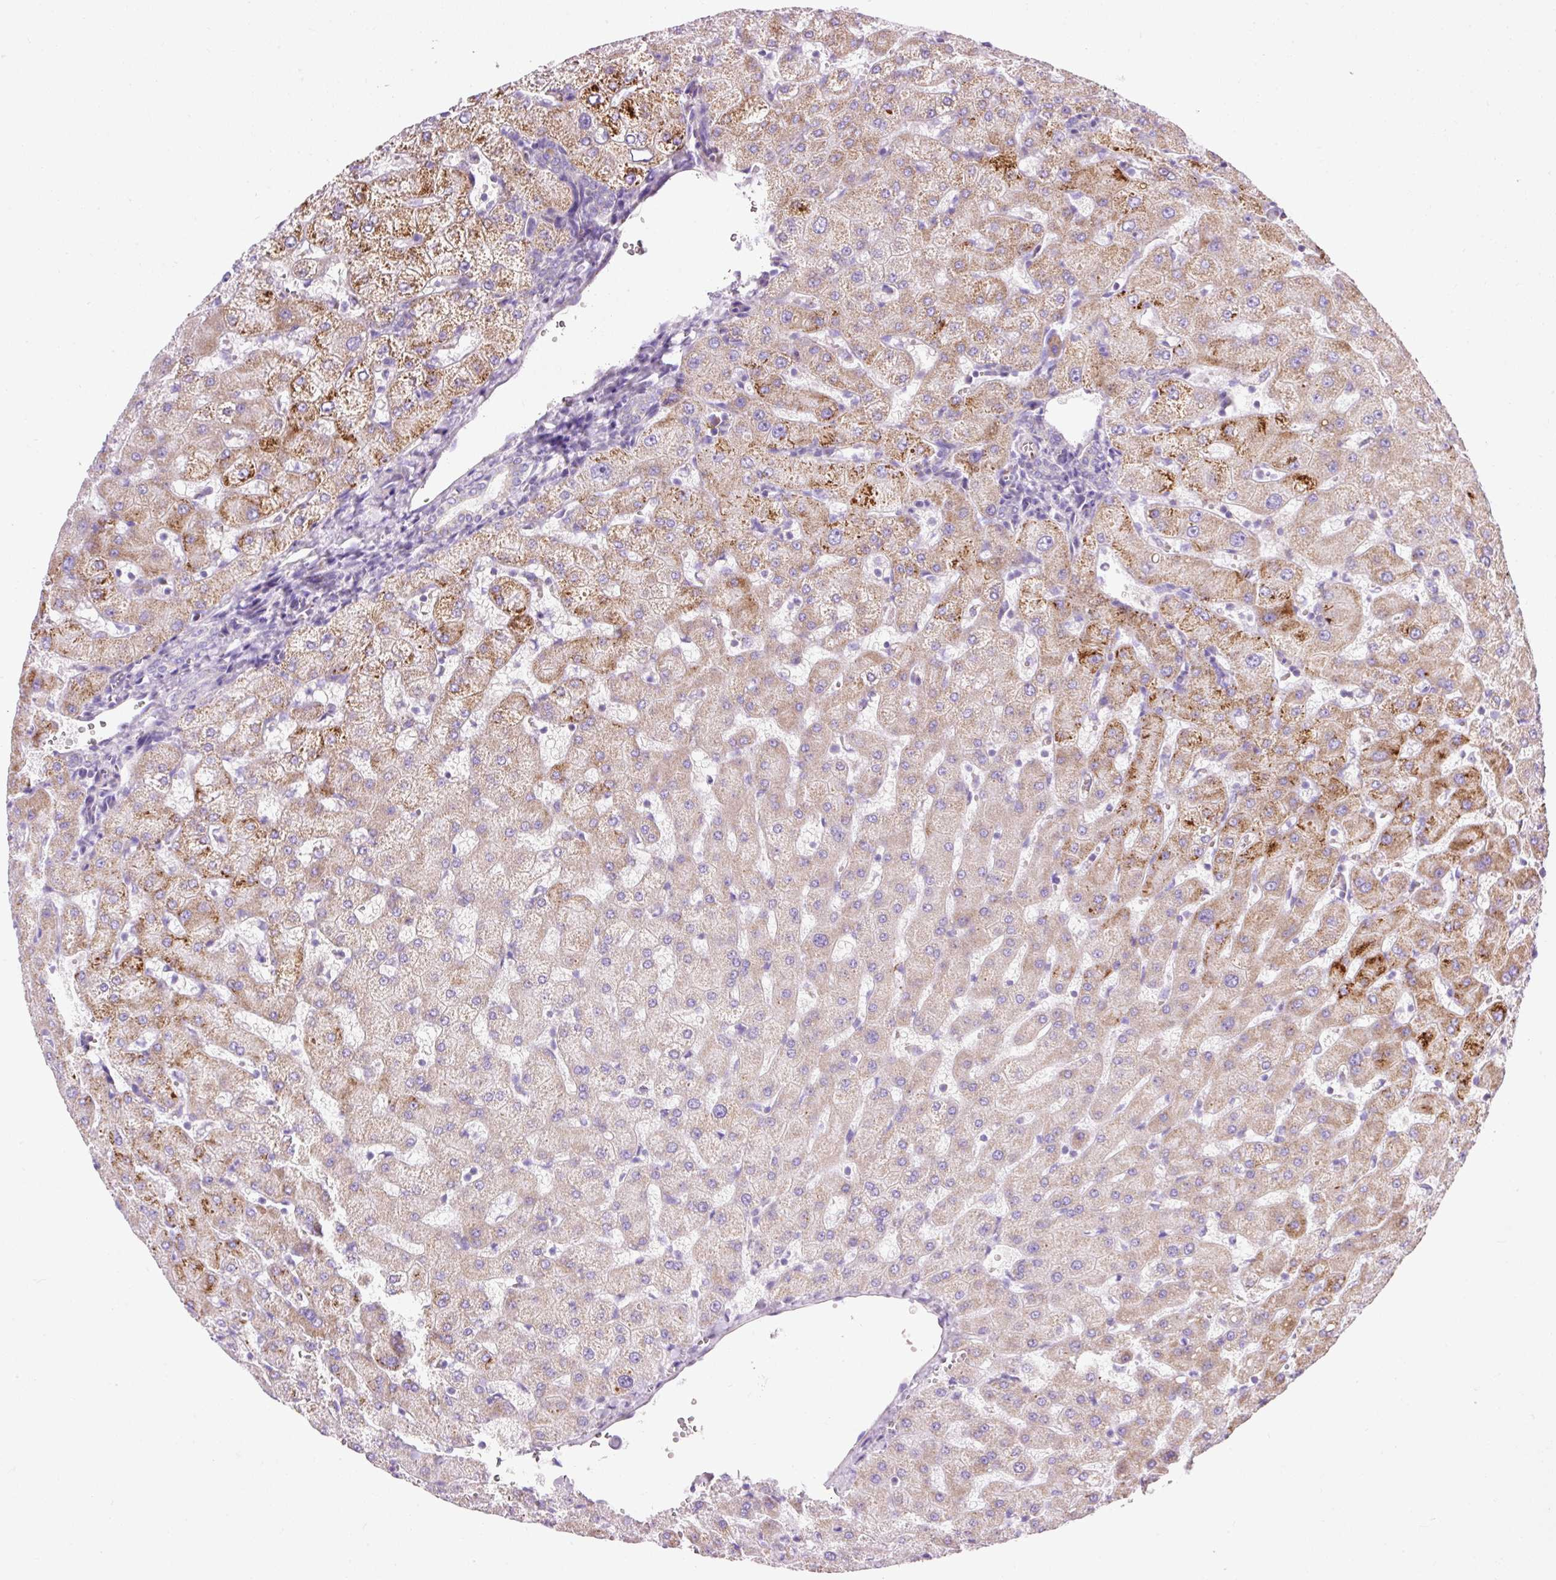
{"staining": {"intensity": "negative", "quantity": "none", "location": "none"}, "tissue": "liver", "cell_type": "Cholangiocytes", "image_type": "normal", "snomed": [{"axis": "morphology", "description": "Normal tissue, NOS"}, {"axis": "topography", "description": "Liver"}], "caption": "IHC of unremarkable liver exhibits no staining in cholangiocytes.", "gene": "PLPP2", "patient": {"sex": "female", "age": 63}}